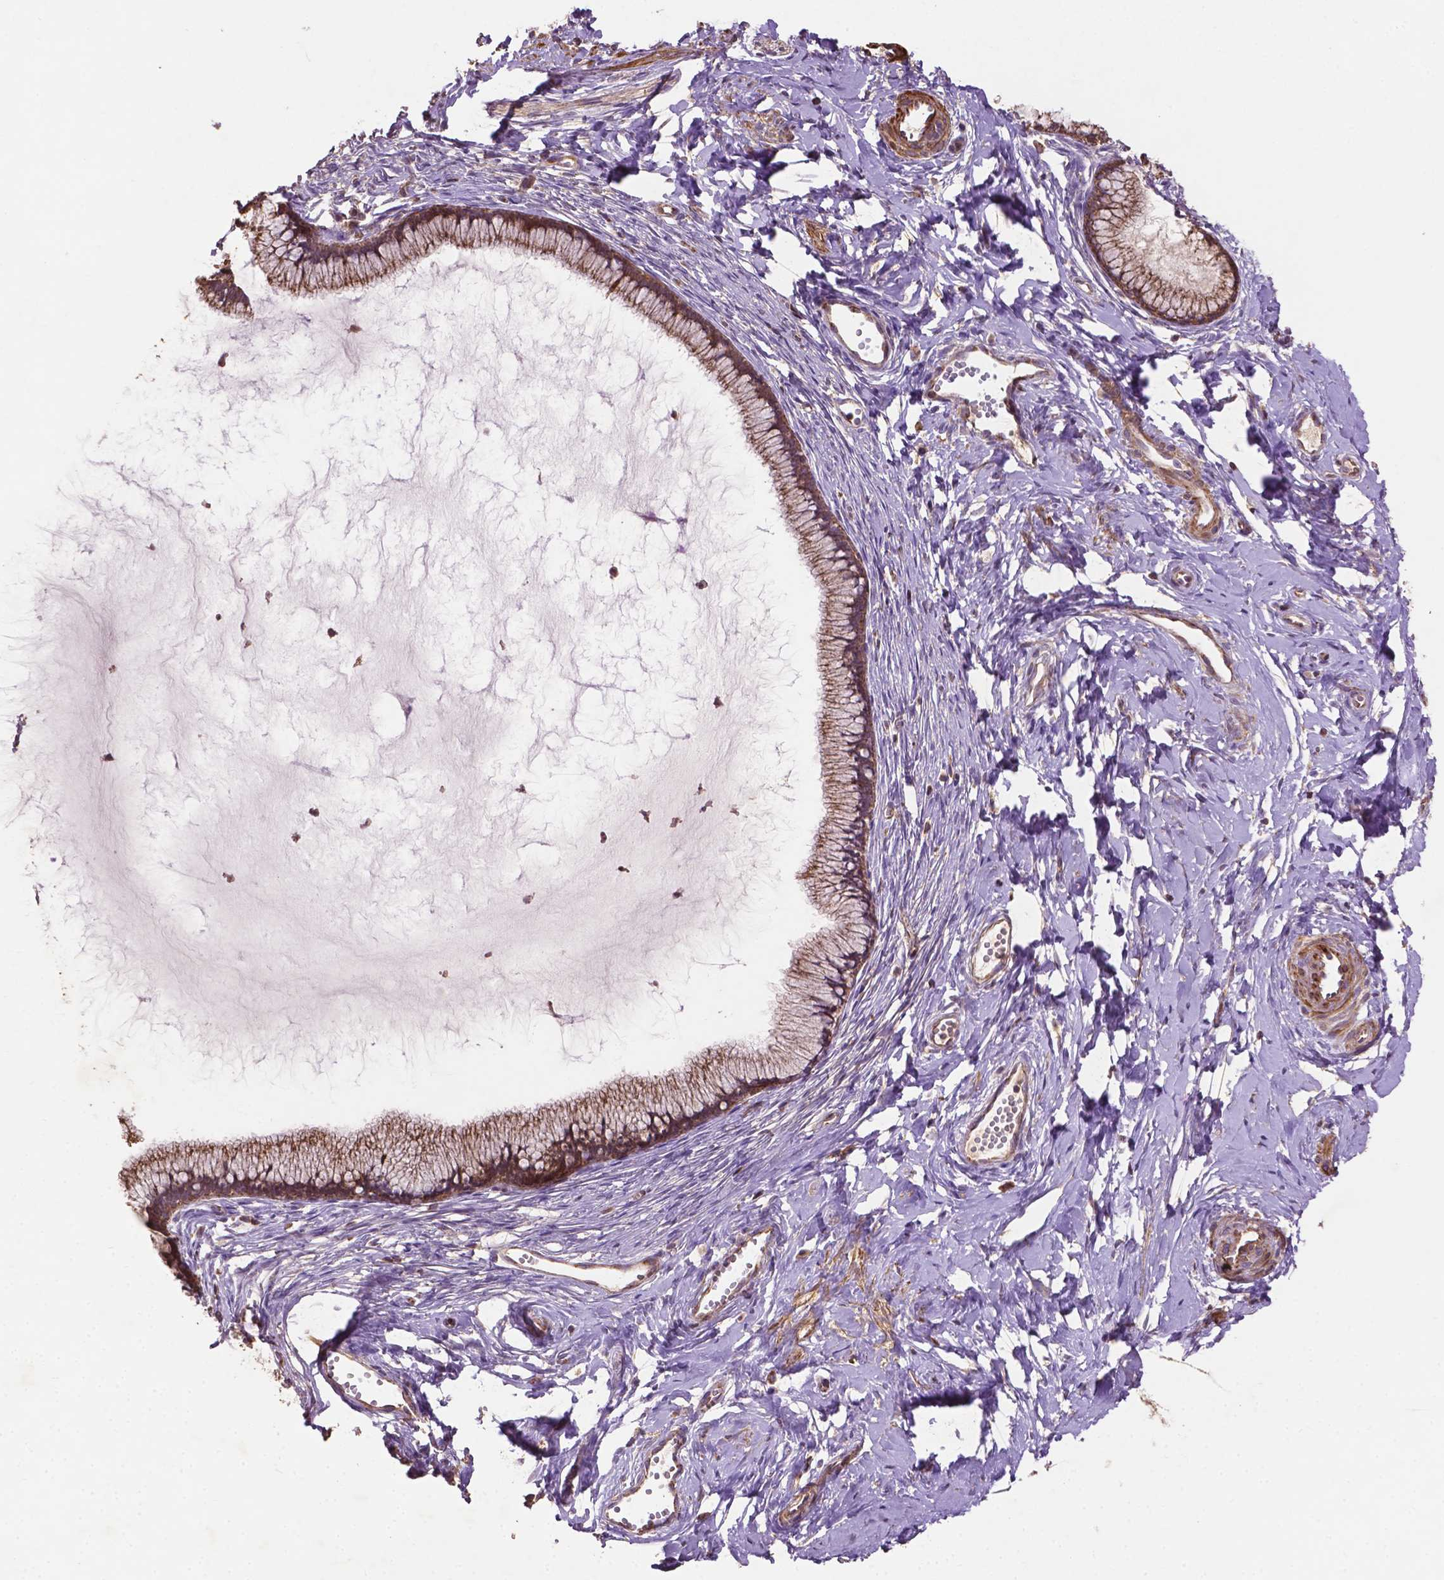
{"staining": {"intensity": "moderate", "quantity": "25%-75%", "location": "cytoplasmic/membranous"}, "tissue": "cervix", "cell_type": "Glandular cells", "image_type": "normal", "snomed": [{"axis": "morphology", "description": "Normal tissue, NOS"}, {"axis": "topography", "description": "Cervix"}], "caption": "Immunohistochemical staining of unremarkable human cervix demonstrates medium levels of moderate cytoplasmic/membranous expression in approximately 25%-75% of glandular cells.", "gene": "LRR1", "patient": {"sex": "female", "age": 40}}